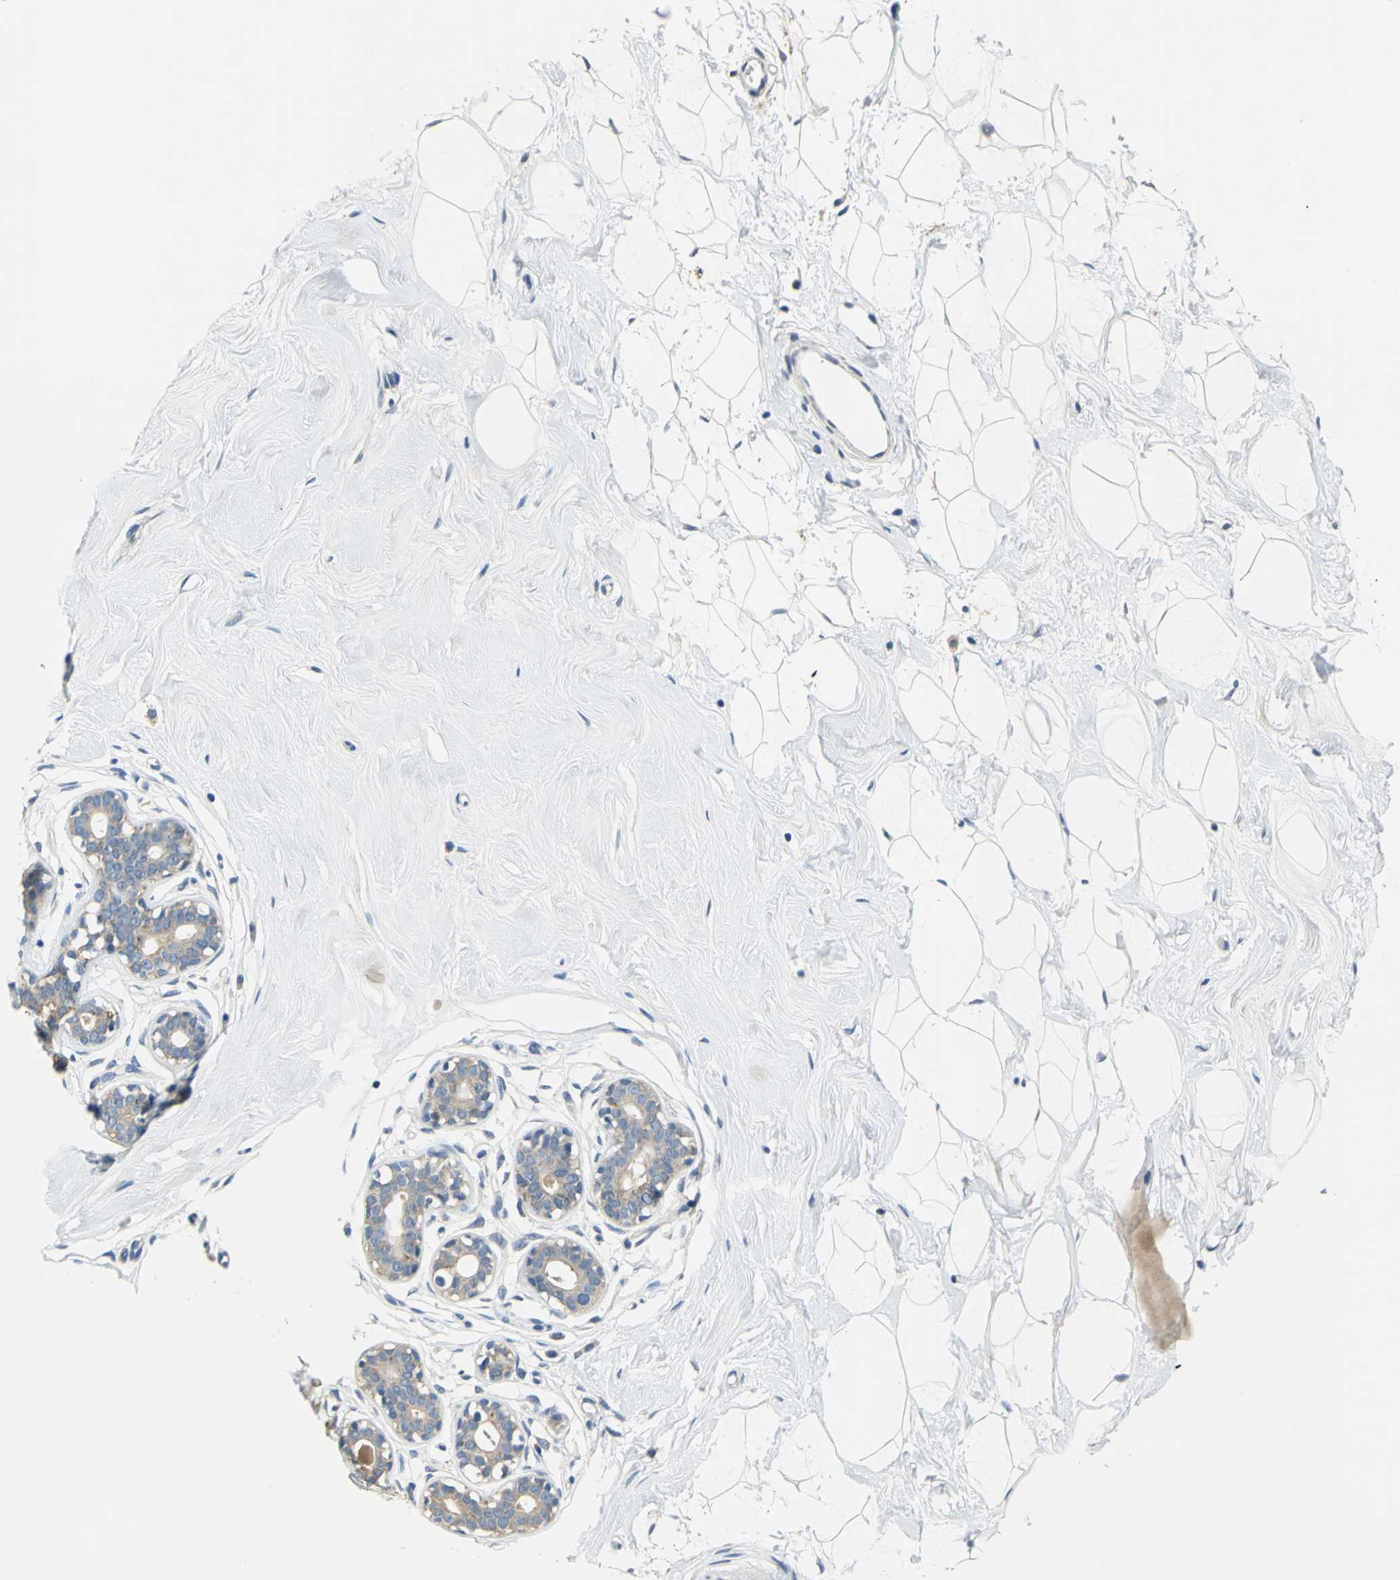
{"staining": {"intensity": "negative", "quantity": "none", "location": "none"}, "tissue": "breast", "cell_type": "Adipocytes", "image_type": "normal", "snomed": [{"axis": "morphology", "description": "Normal tissue, NOS"}, {"axis": "topography", "description": "Breast"}], "caption": "Immunohistochemistry (IHC) photomicrograph of normal breast: breast stained with DAB shows no significant protein expression in adipocytes.", "gene": "RASD2", "patient": {"sex": "female", "age": 23}}